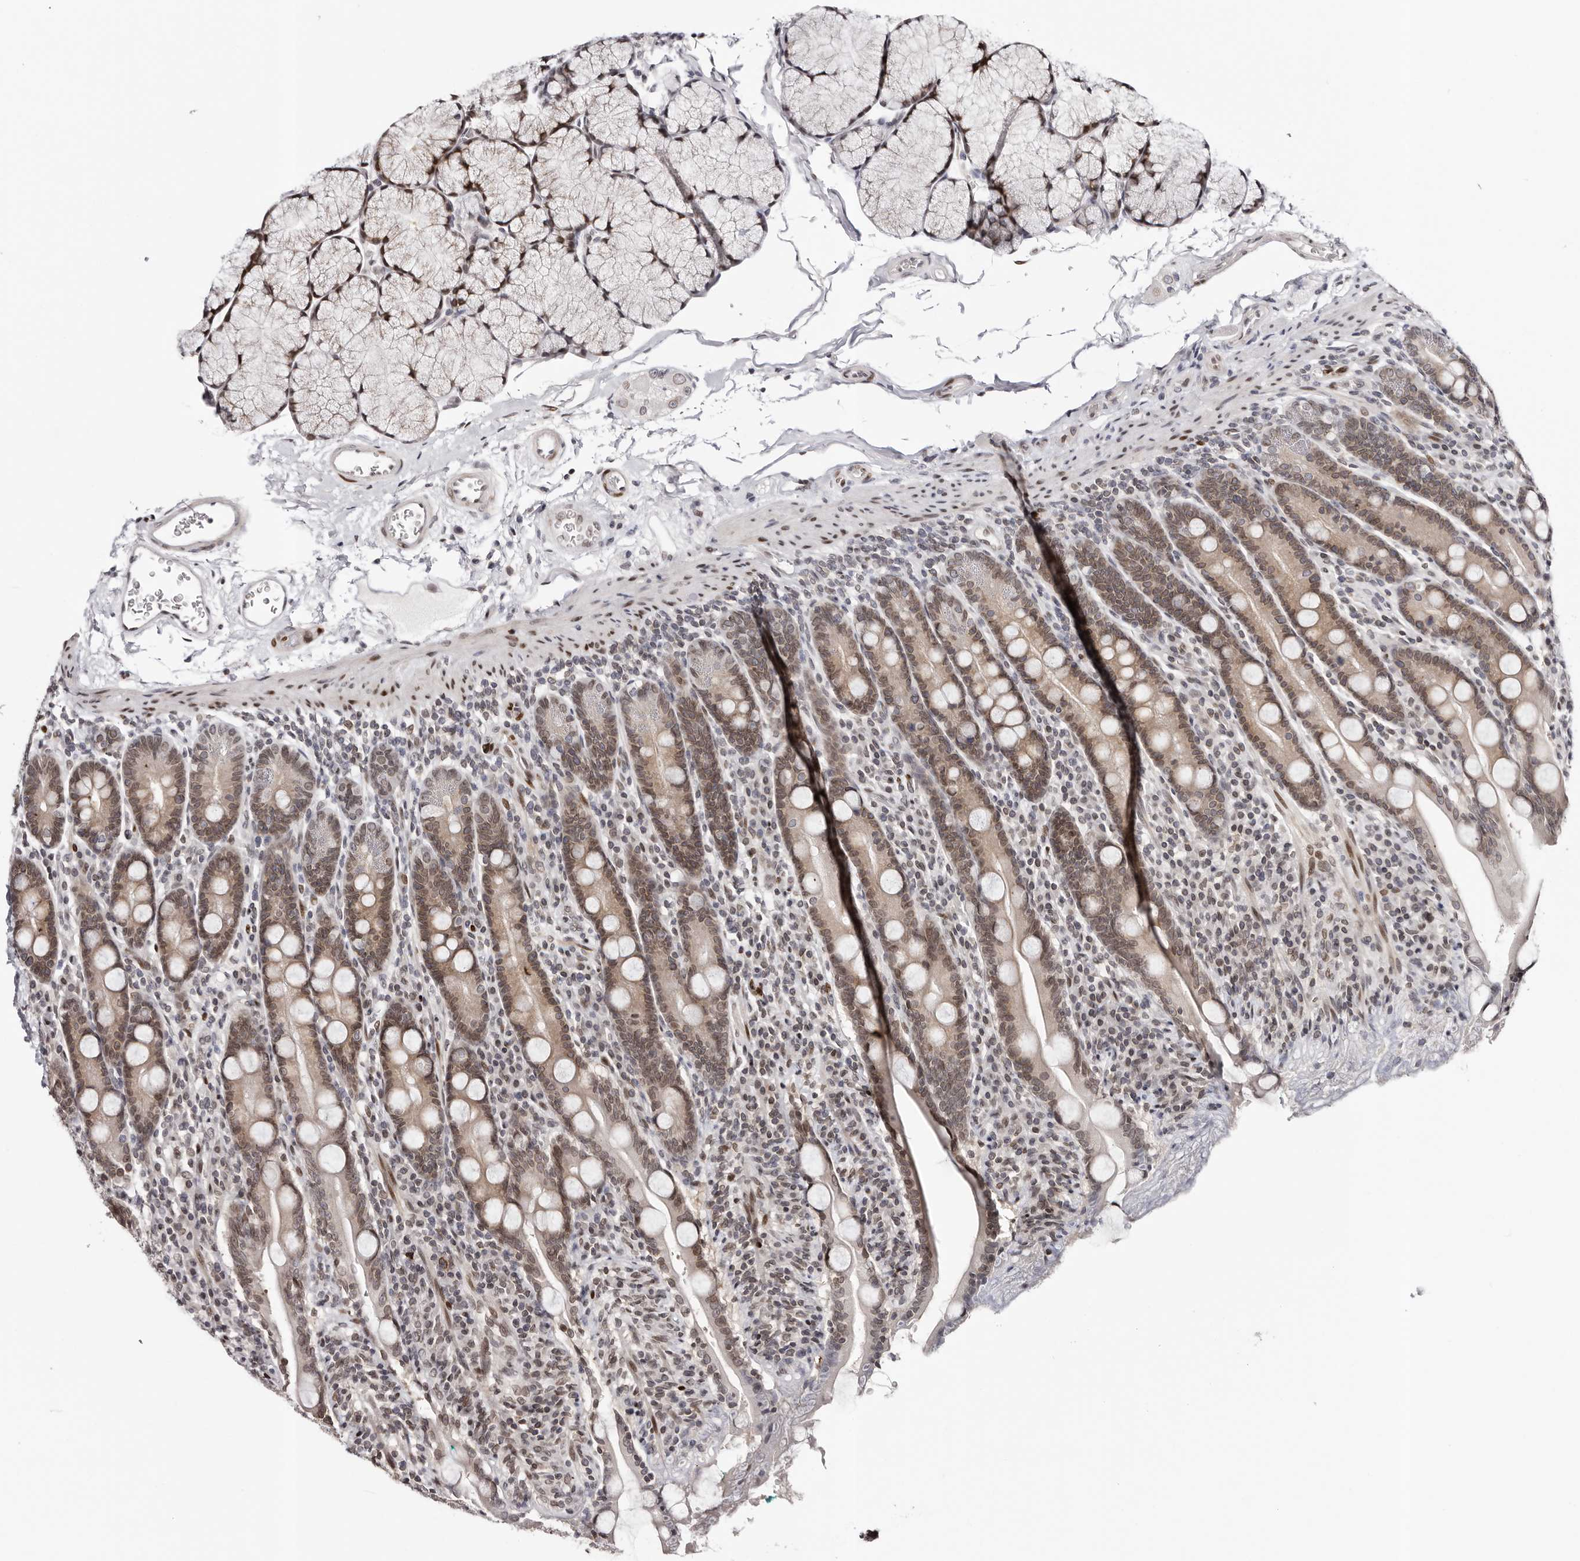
{"staining": {"intensity": "moderate", "quantity": ">75%", "location": "cytoplasmic/membranous,nuclear"}, "tissue": "duodenum", "cell_type": "Glandular cells", "image_type": "normal", "snomed": [{"axis": "morphology", "description": "Normal tissue, NOS"}, {"axis": "topography", "description": "Duodenum"}], "caption": "Immunohistochemistry (IHC) photomicrograph of normal duodenum: human duodenum stained using immunohistochemistry shows medium levels of moderate protein expression localized specifically in the cytoplasmic/membranous,nuclear of glandular cells, appearing as a cytoplasmic/membranous,nuclear brown color.", "gene": "NUP153", "patient": {"sex": "male", "age": 35}}